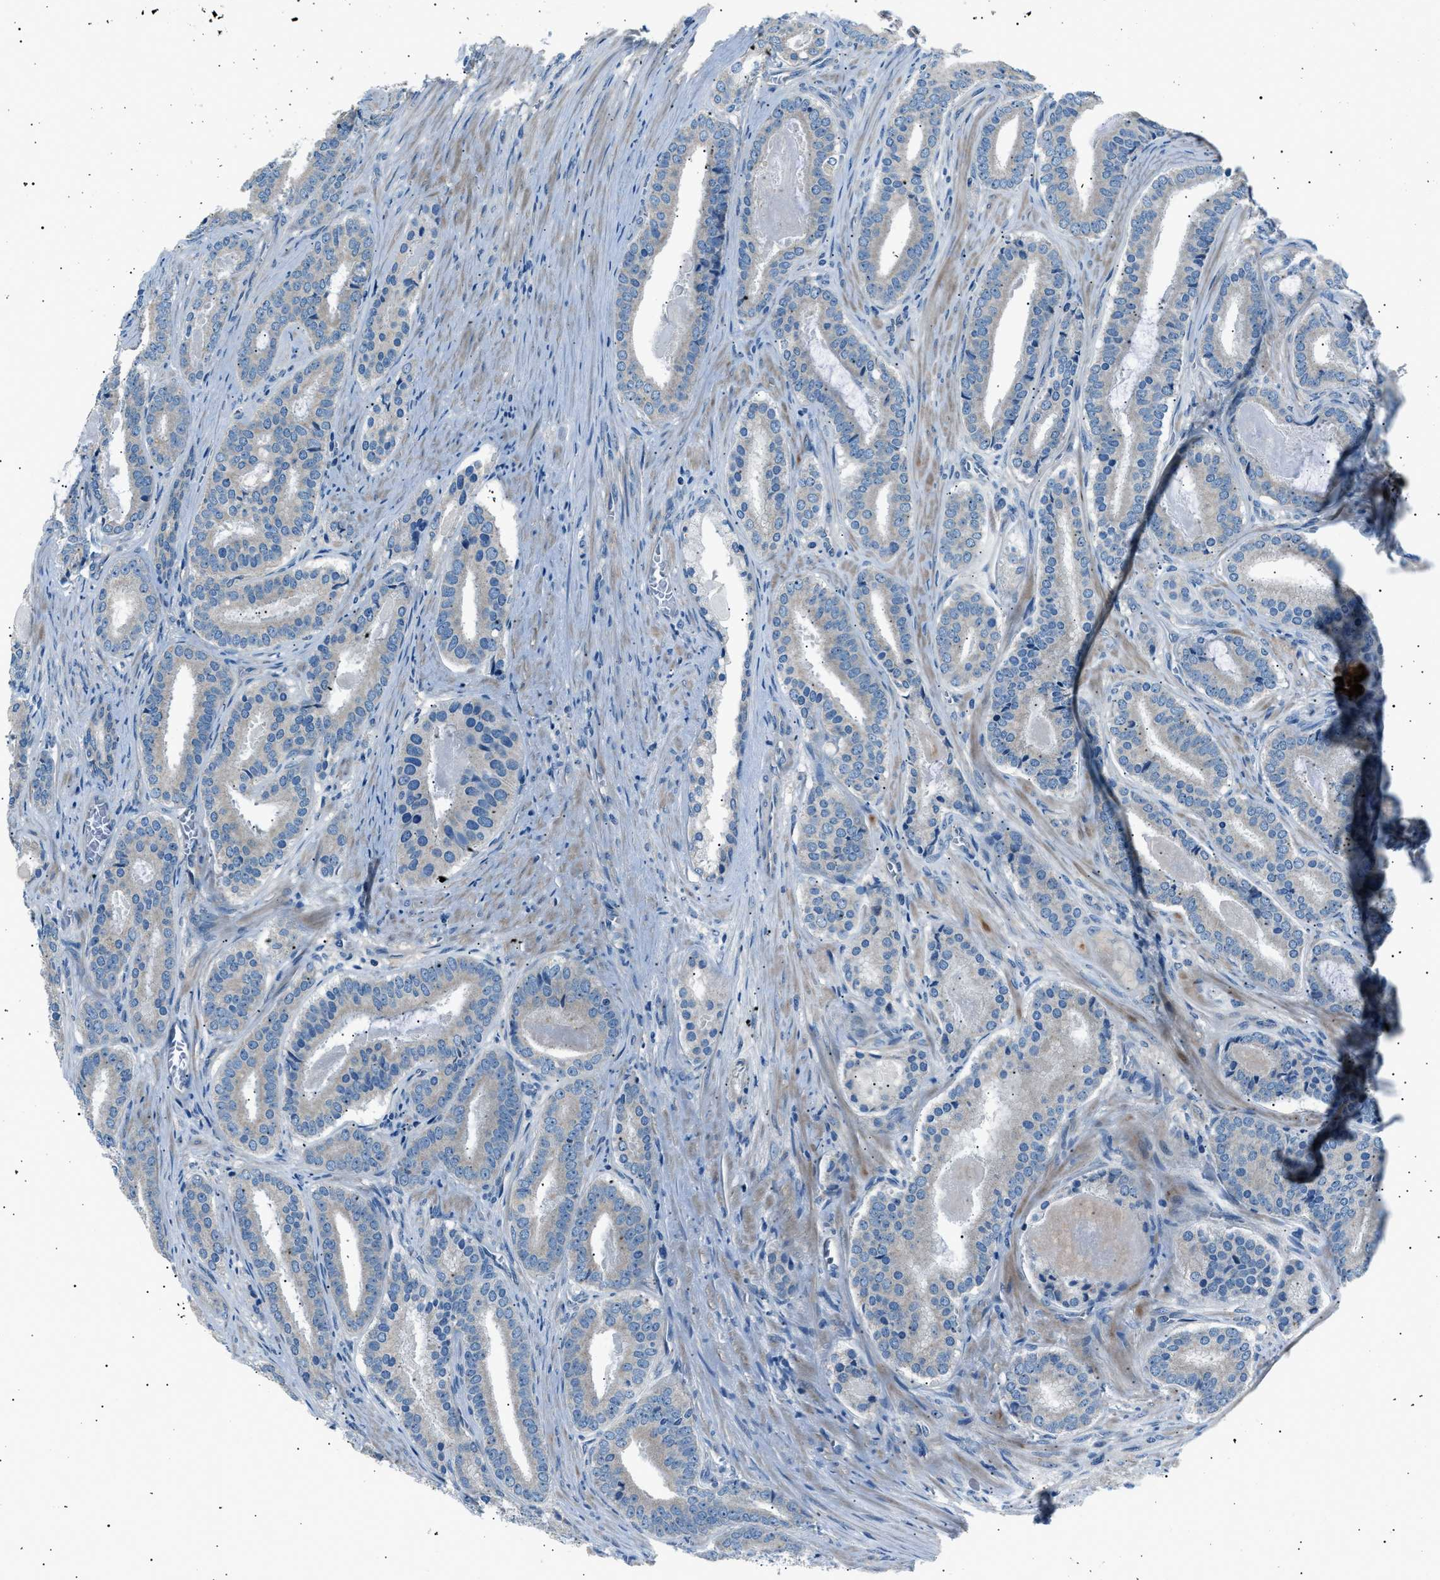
{"staining": {"intensity": "negative", "quantity": "none", "location": "none"}, "tissue": "prostate cancer", "cell_type": "Tumor cells", "image_type": "cancer", "snomed": [{"axis": "morphology", "description": "Adenocarcinoma, High grade"}, {"axis": "topography", "description": "Prostate"}], "caption": "The immunohistochemistry (IHC) image has no significant expression in tumor cells of prostate cancer tissue.", "gene": "LRRC37B", "patient": {"sex": "male", "age": 60}}